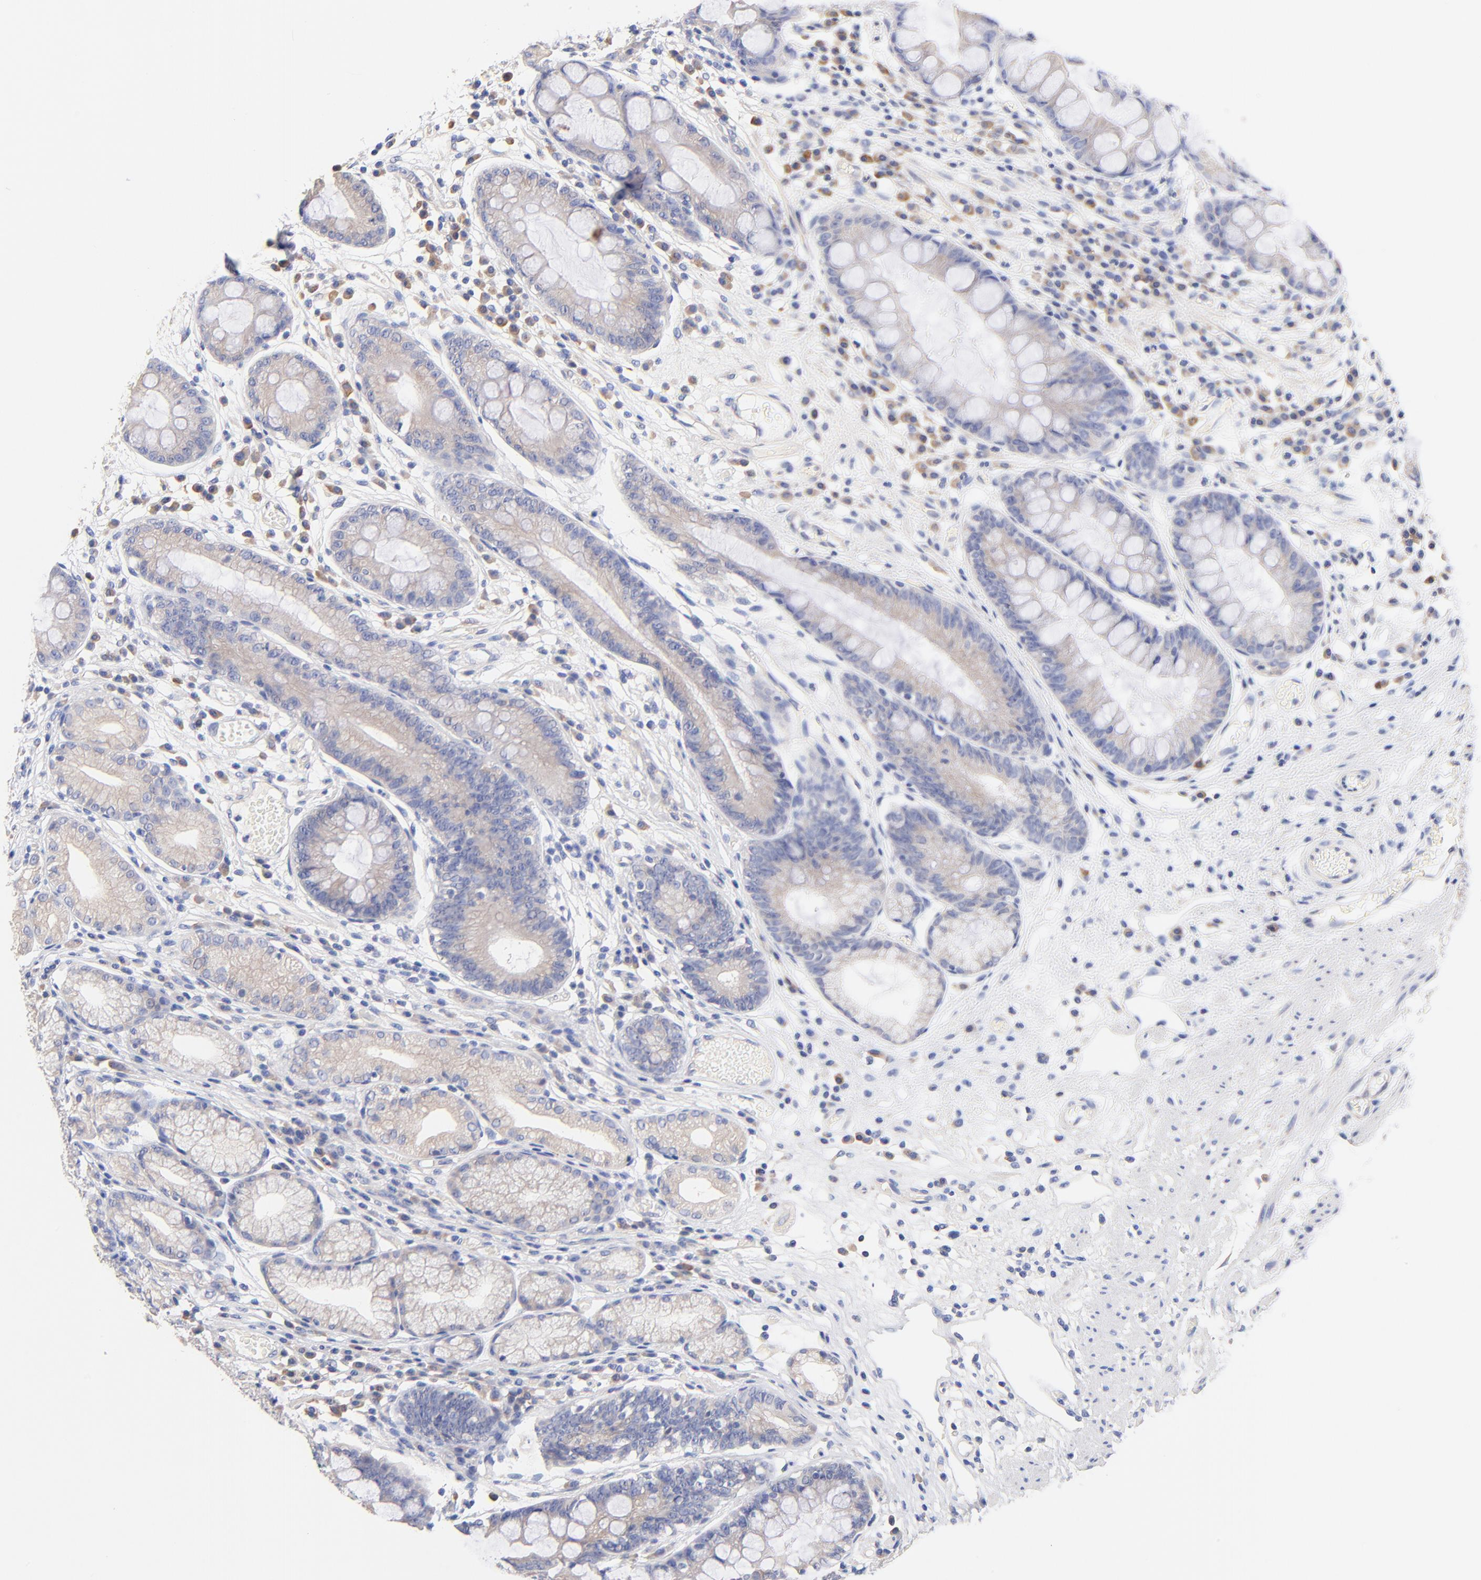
{"staining": {"intensity": "moderate", "quantity": "<25%", "location": "cytoplasmic/membranous"}, "tissue": "stomach", "cell_type": "Glandular cells", "image_type": "normal", "snomed": [{"axis": "morphology", "description": "Normal tissue, NOS"}, {"axis": "morphology", "description": "Inflammation, NOS"}, {"axis": "topography", "description": "Stomach, lower"}], "caption": "Brown immunohistochemical staining in normal human stomach demonstrates moderate cytoplasmic/membranous expression in approximately <25% of glandular cells.", "gene": "TNFRSF13C", "patient": {"sex": "male", "age": 59}}